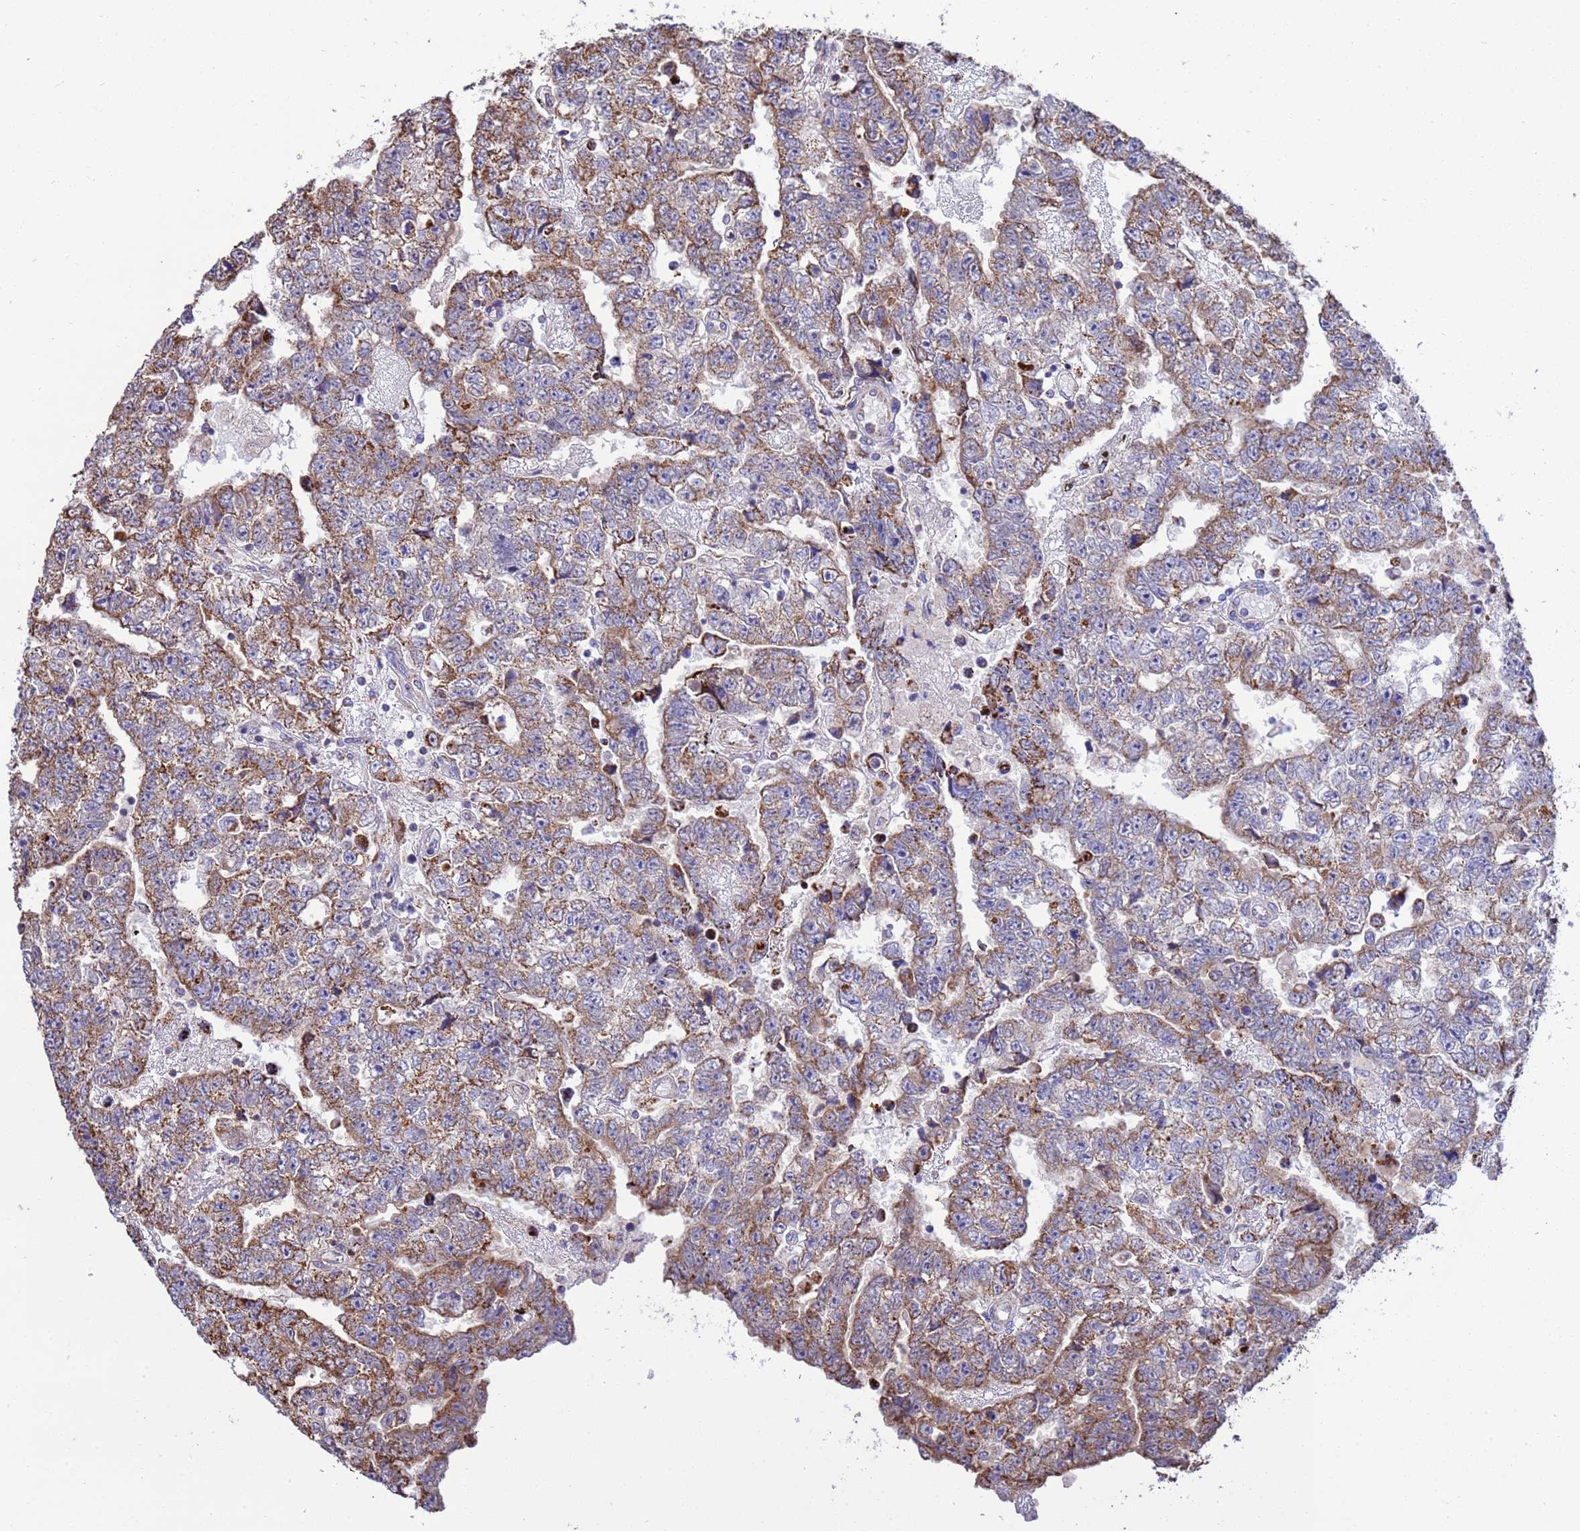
{"staining": {"intensity": "moderate", "quantity": ">75%", "location": "cytoplasmic/membranous"}, "tissue": "testis cancer", "cell_type": "Tumor cells", "image_type": "cancer", "snomed": [{"axis": "morphology", "description": "Carcinoma, Embryonal, NOS"}, {"axis": "topography", "description": "Testis"}], "caption": "Human testis cancer stained for a protein (brown) displays moderate cytoplasmic/membranous positive positivity in approximately >75% of tumor cells.", "gene": "RNF165", "patient": {"sex": "male", "age": 25}}